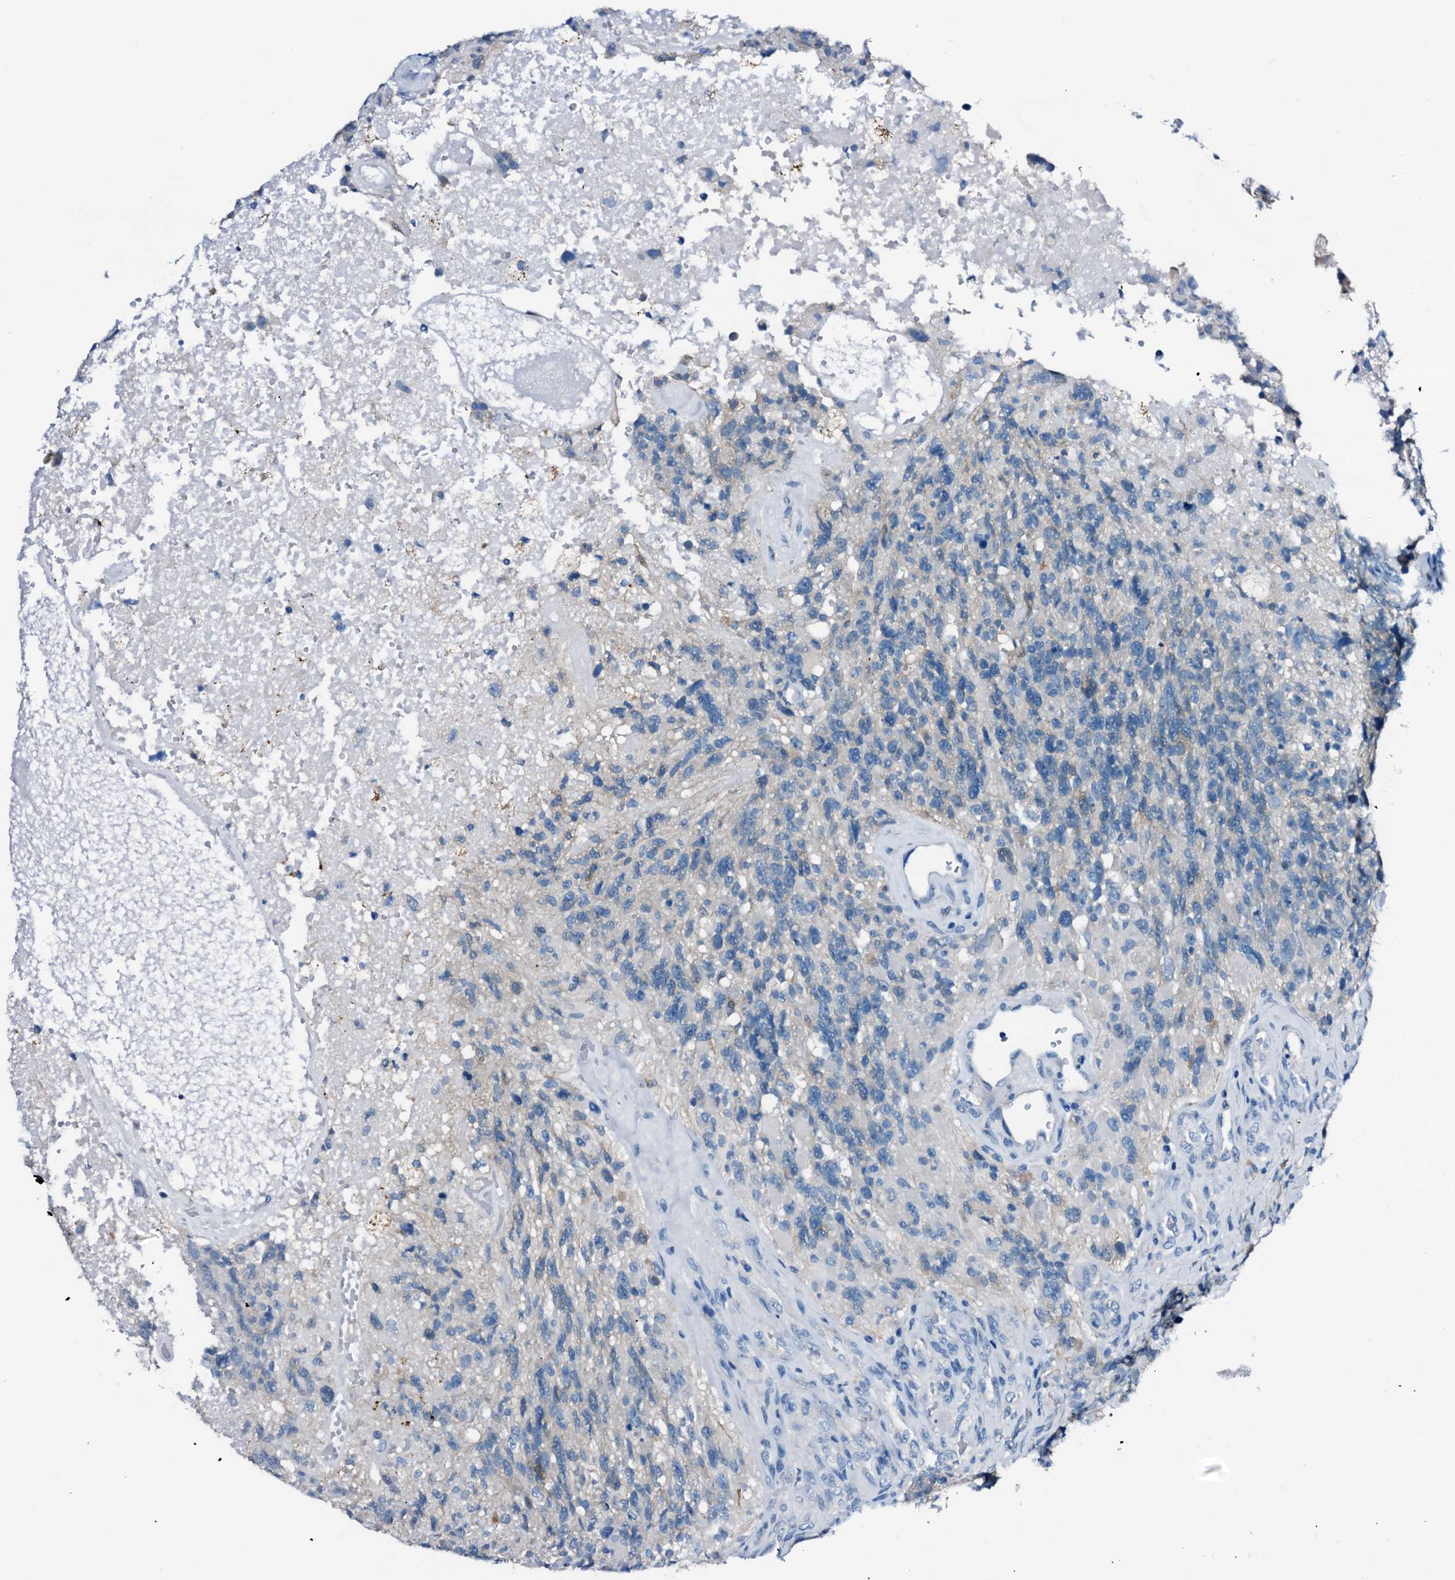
{"staining": {"intensity": "negative", "quantity": "none", "location": "none"}, "tissue": "glioma", "cell_type": "Tumor cells", "image_type": "cancer", "snomed": [{"axis": "morphology", "description": "Glioma, malignant, High grade"}, {"axis": "topography", "description": "Brain"}], "caption": "Glioma stained for a protein using IHC exhibits no expression tumor cells.", "gene": "C1QTNF4", "patient": {"sex": "male", "age": 76}}